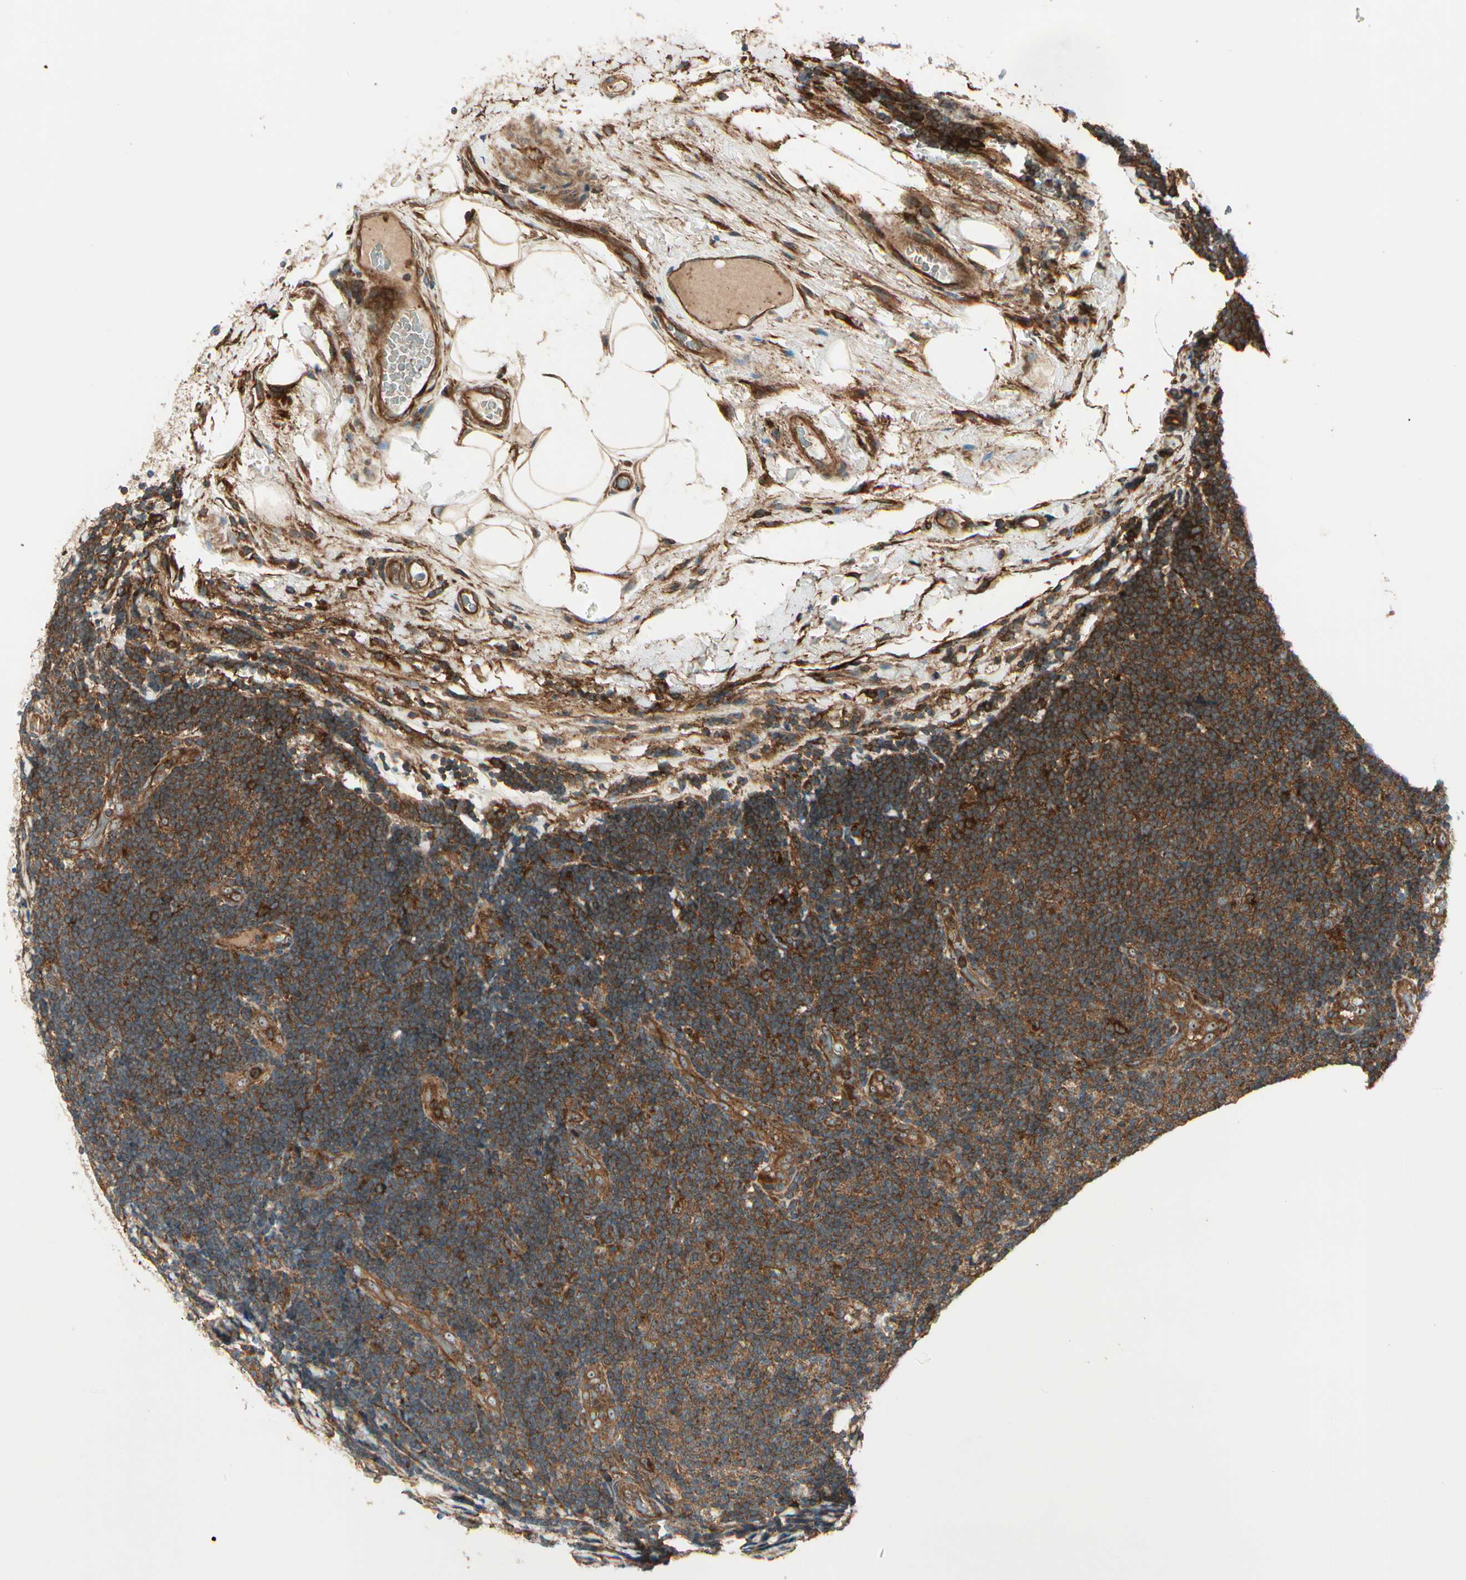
{"staining": {"intensity": "strong", "quantity": ">75%", "location": "cytoplasmic/membranous"}, "tissue": "lymphoma", "cell_type": "Tumor cells", "image_type": "cancer", "snomed": [{"axis": "morphology", "description": "Malignant lymphoma, non-Hodgkin's type, Low grade"}, {"axis": "topography", "description": "Lymph node"}], "caption": "DAB immunohistochemical staining of human low-grade malignant lymphoma, non-Hodgkin's type shows strong cytoplasmic/membranous protein positivity in about >75% of tumor cells.", "gene": "FKBP15", "patient": {"sex": "male", "age": 83}}